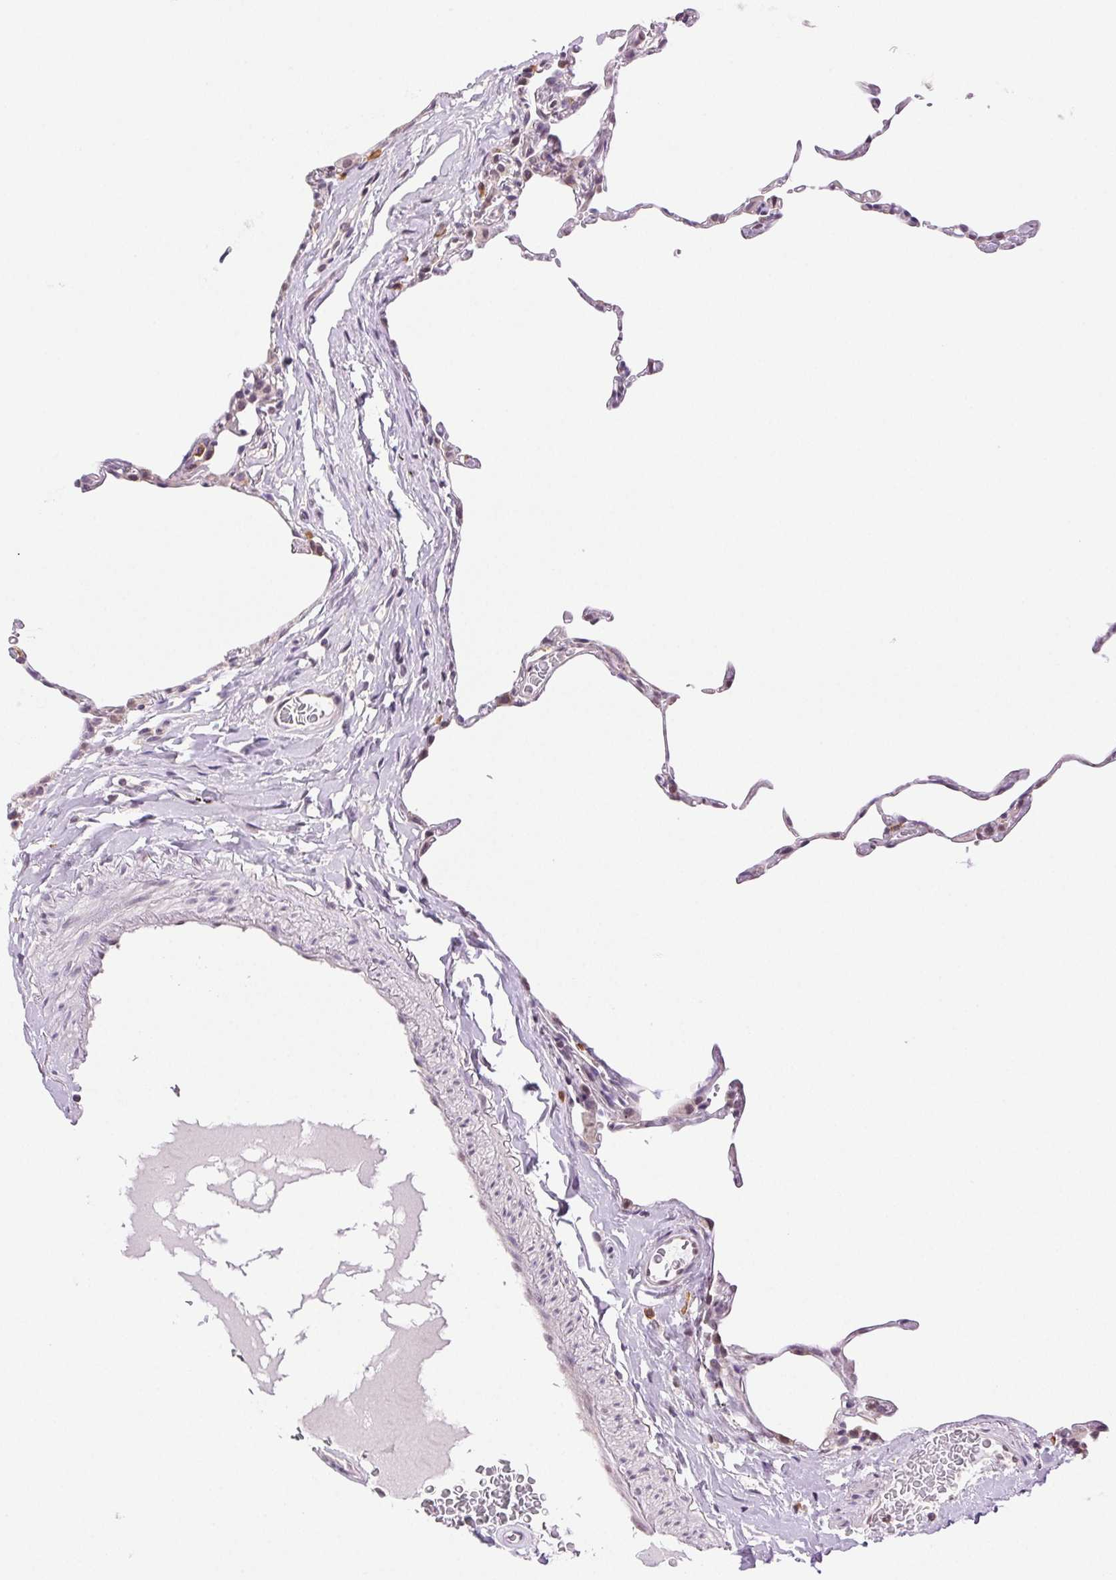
{"staining": {"intensity": "negative", "quantity": "none", "location": "none"}, "tissue": "lung", "cell_type": "Alveolar cells", "image_type": "normal", "snomed": [{"axis": "morphology", "description": "Normal tissue, NOS"}, {"axis": "topography", "description": "Lung"}], "caption": "This is an immunohistochemistry image of unremarkable human lung. There is no positivity in alveolar cells.", "gene": "TNNT3", "patient": {"sex": "female", "age": 57}}